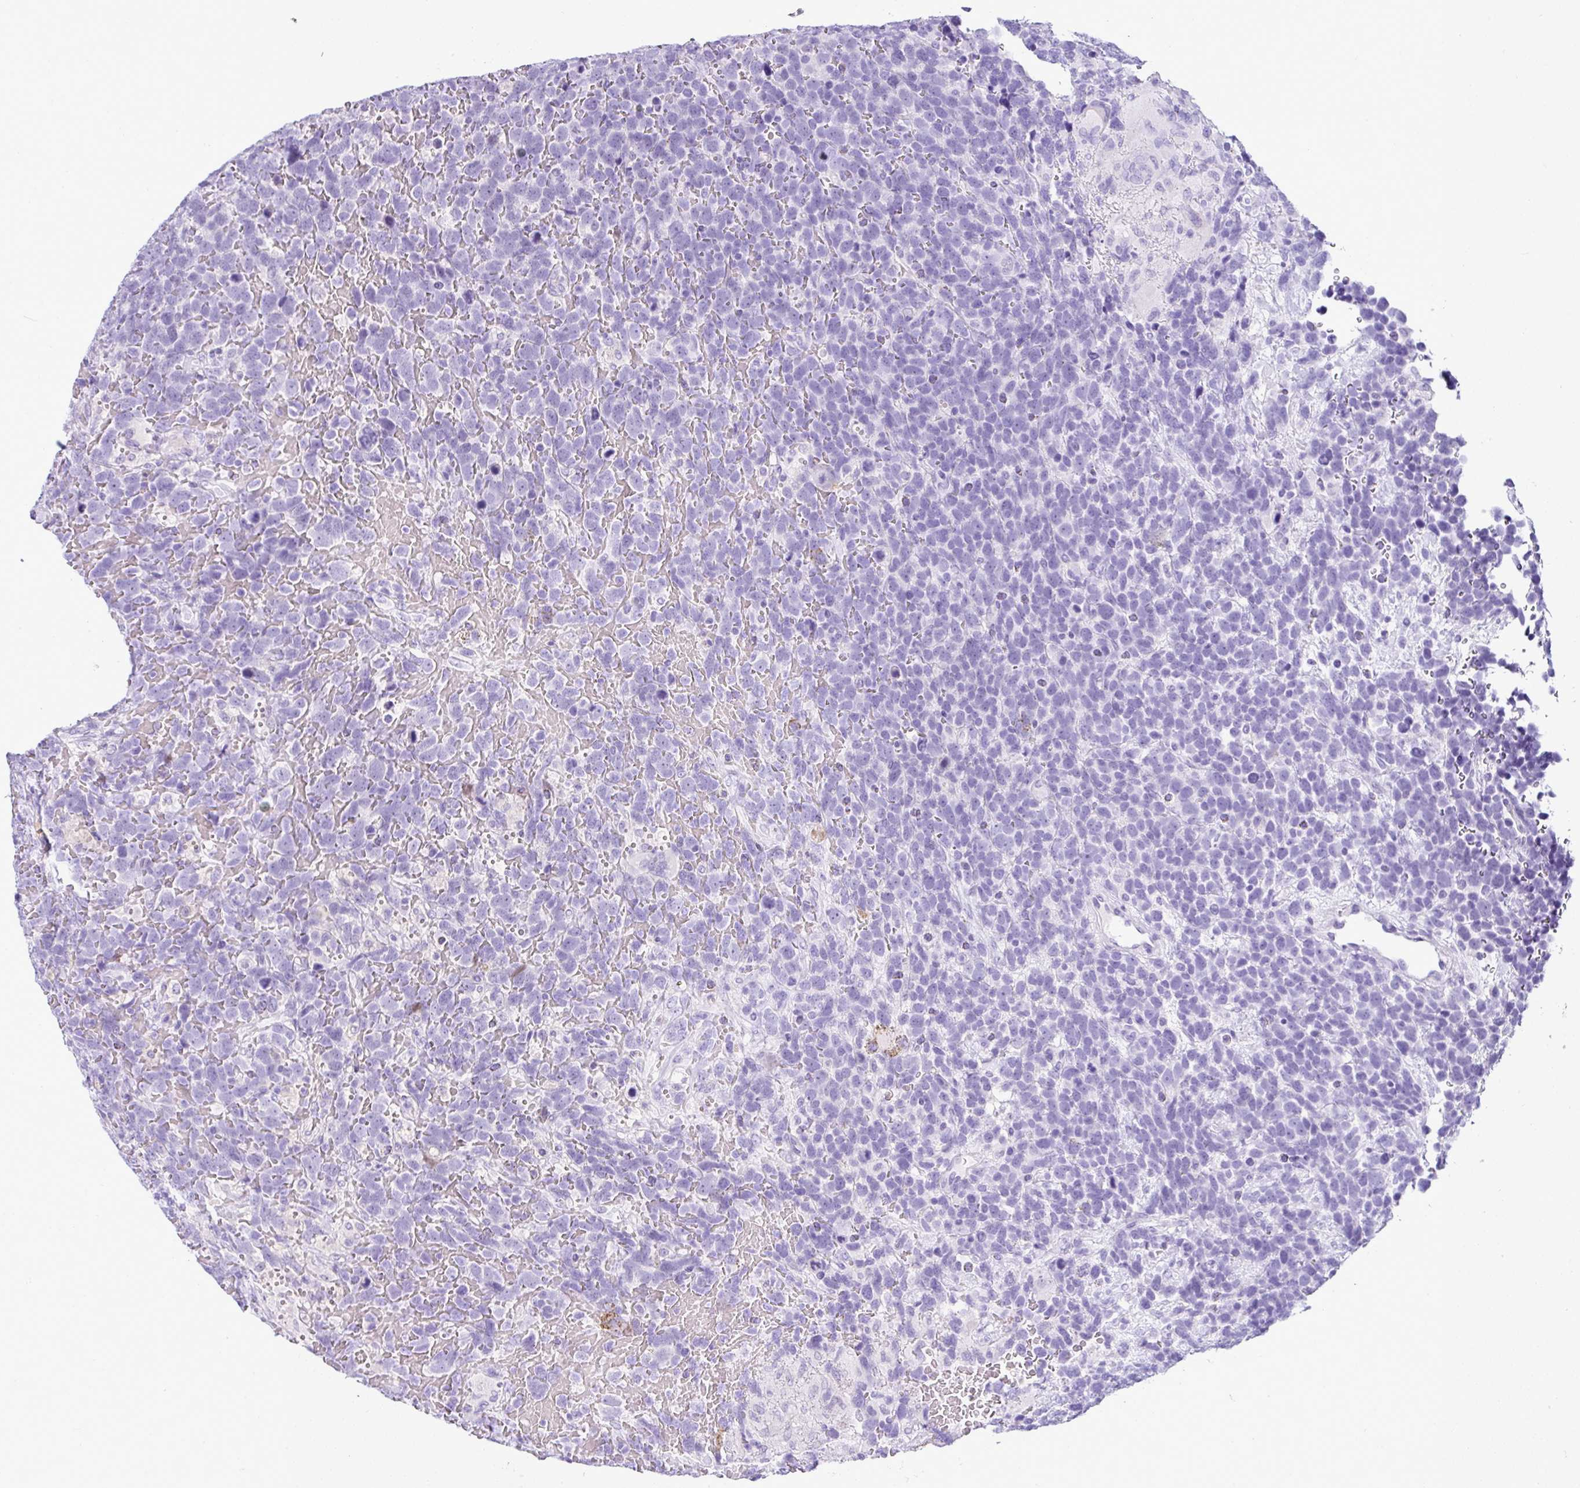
{"staining": {"intensity": "negative", "quantity": "none", "location": "none"}, "tissue": "urothelial cancer", "cell_type": "Tumor cells", "image_type": "cancer", "snomed": [{"axis": "morphology", "description": "Urothelial carcinoma, High grade"}, {"axis": "topography", "description": "Urinary bladder"}], "caption": "Immunohistochemistry (IHC) of human urothelial cancer exhibits no expression in tumor cells. (IHC, brightfield microscopy, high magnification).", "gene": "SERPINB3", "patient": {"sex": "female", "age": 82}}